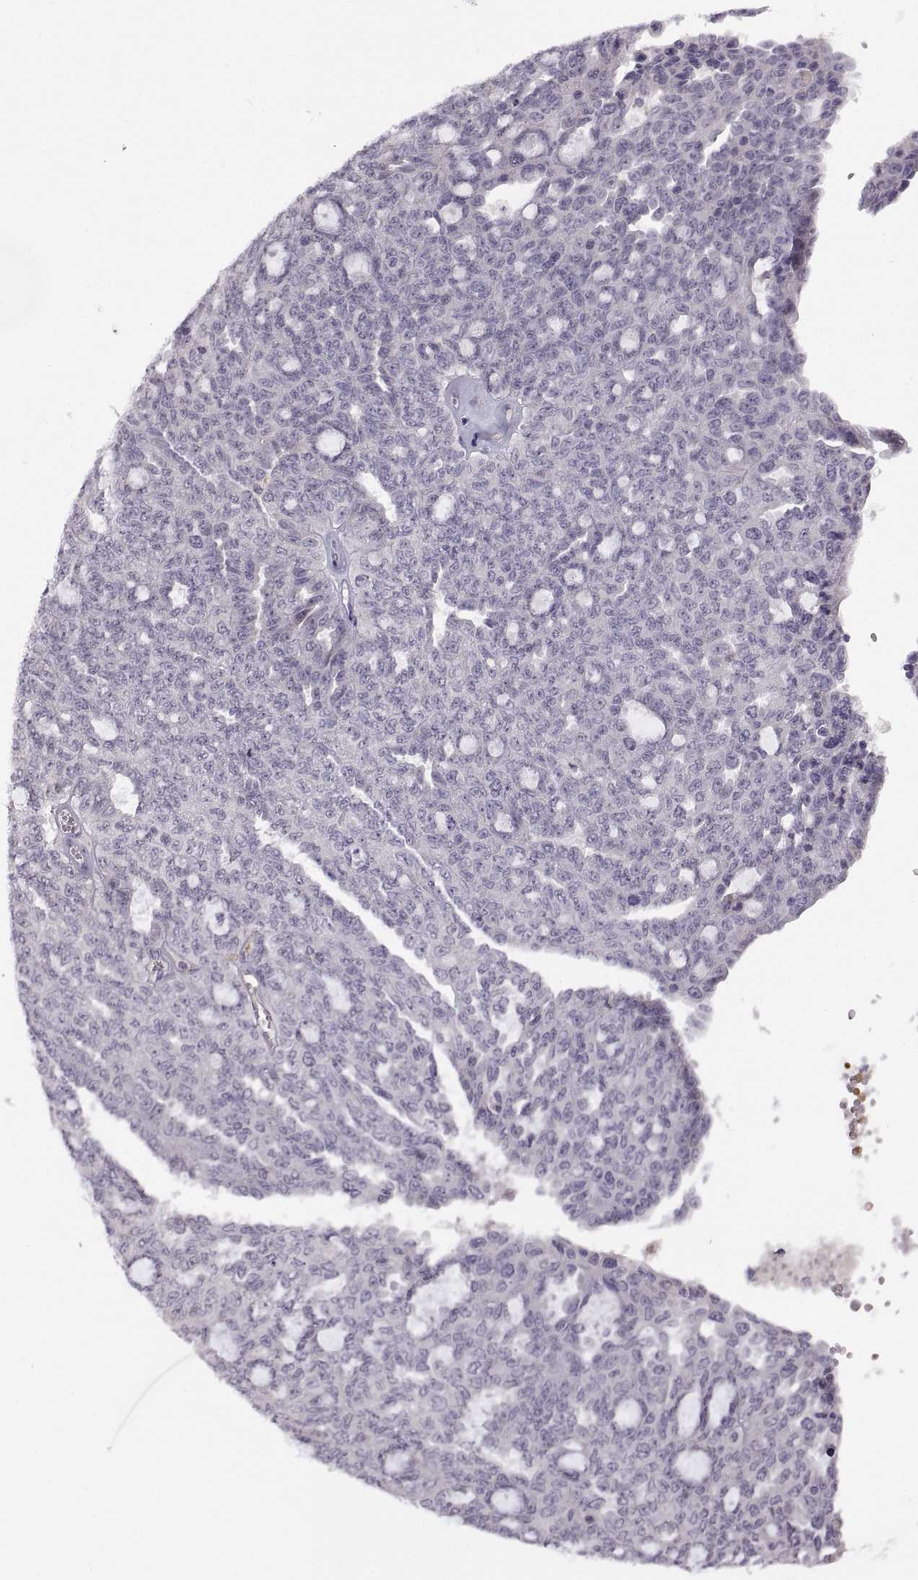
{"staining": {"intensity": "negative", "quantity": "none", "location": "none"}, "tissue": "ovarian cancer", "cell_type": "Tumor cells", "image_type": "cancer", "snomed": [{"axis": "morphology", "description": "Cystadenocarcinoma, serous, NOS"}, {"axis": "topography", "description": "Ovary"}], "caption": "Immunohistochemical staining of ovarian cancer demonstrates no significant positivity in tumor cells.", "gene": "MEIOC", "patient": {"sex": "female", "age": 71}}